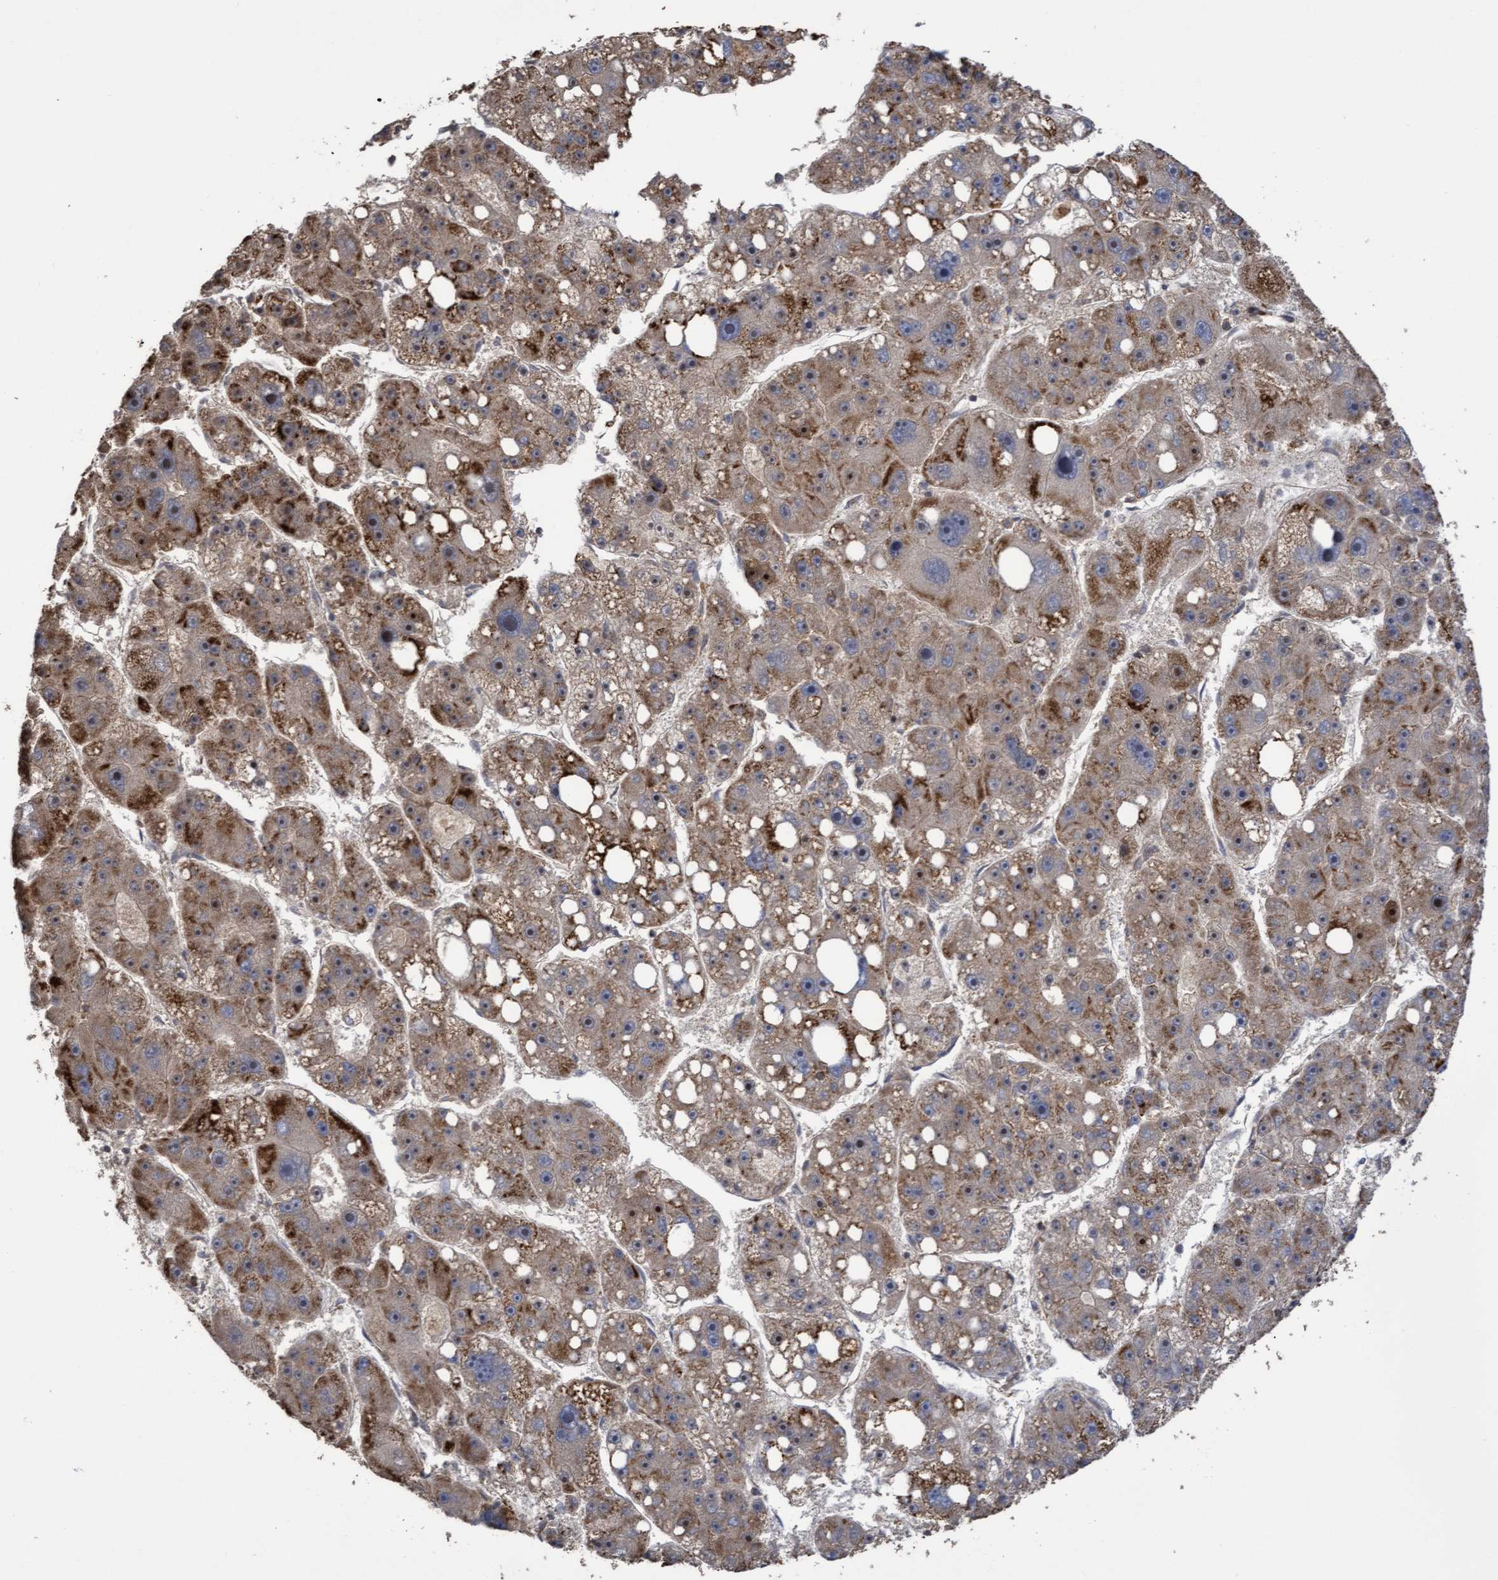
{"staining": {"intensity": "moderate", "quantity": ">75%", "location": "cytoplasmic/membranous,nuclear"}, "tissue": "liver cancer", "cell_type": "Tumor cells", "image_type": "cancer", "snomed": [{"axis": "morphology", "description": "Carcinoma, Hepatocellular, NOS"}, {"axis": "topography", "description": "Liver"}], "caption": "Brown immunohistochemical staining in human liver cancer (hepatocellular carcinoma) displays moderate cytoplasmic/membranous and nuclear expression in about >75% of tumor cells. Immunohistochemistry stains the protein of interest in brown and the nuclei are stained blue.", "gene": "SLBP", "patient": {"sex": "female", "age": 61}}